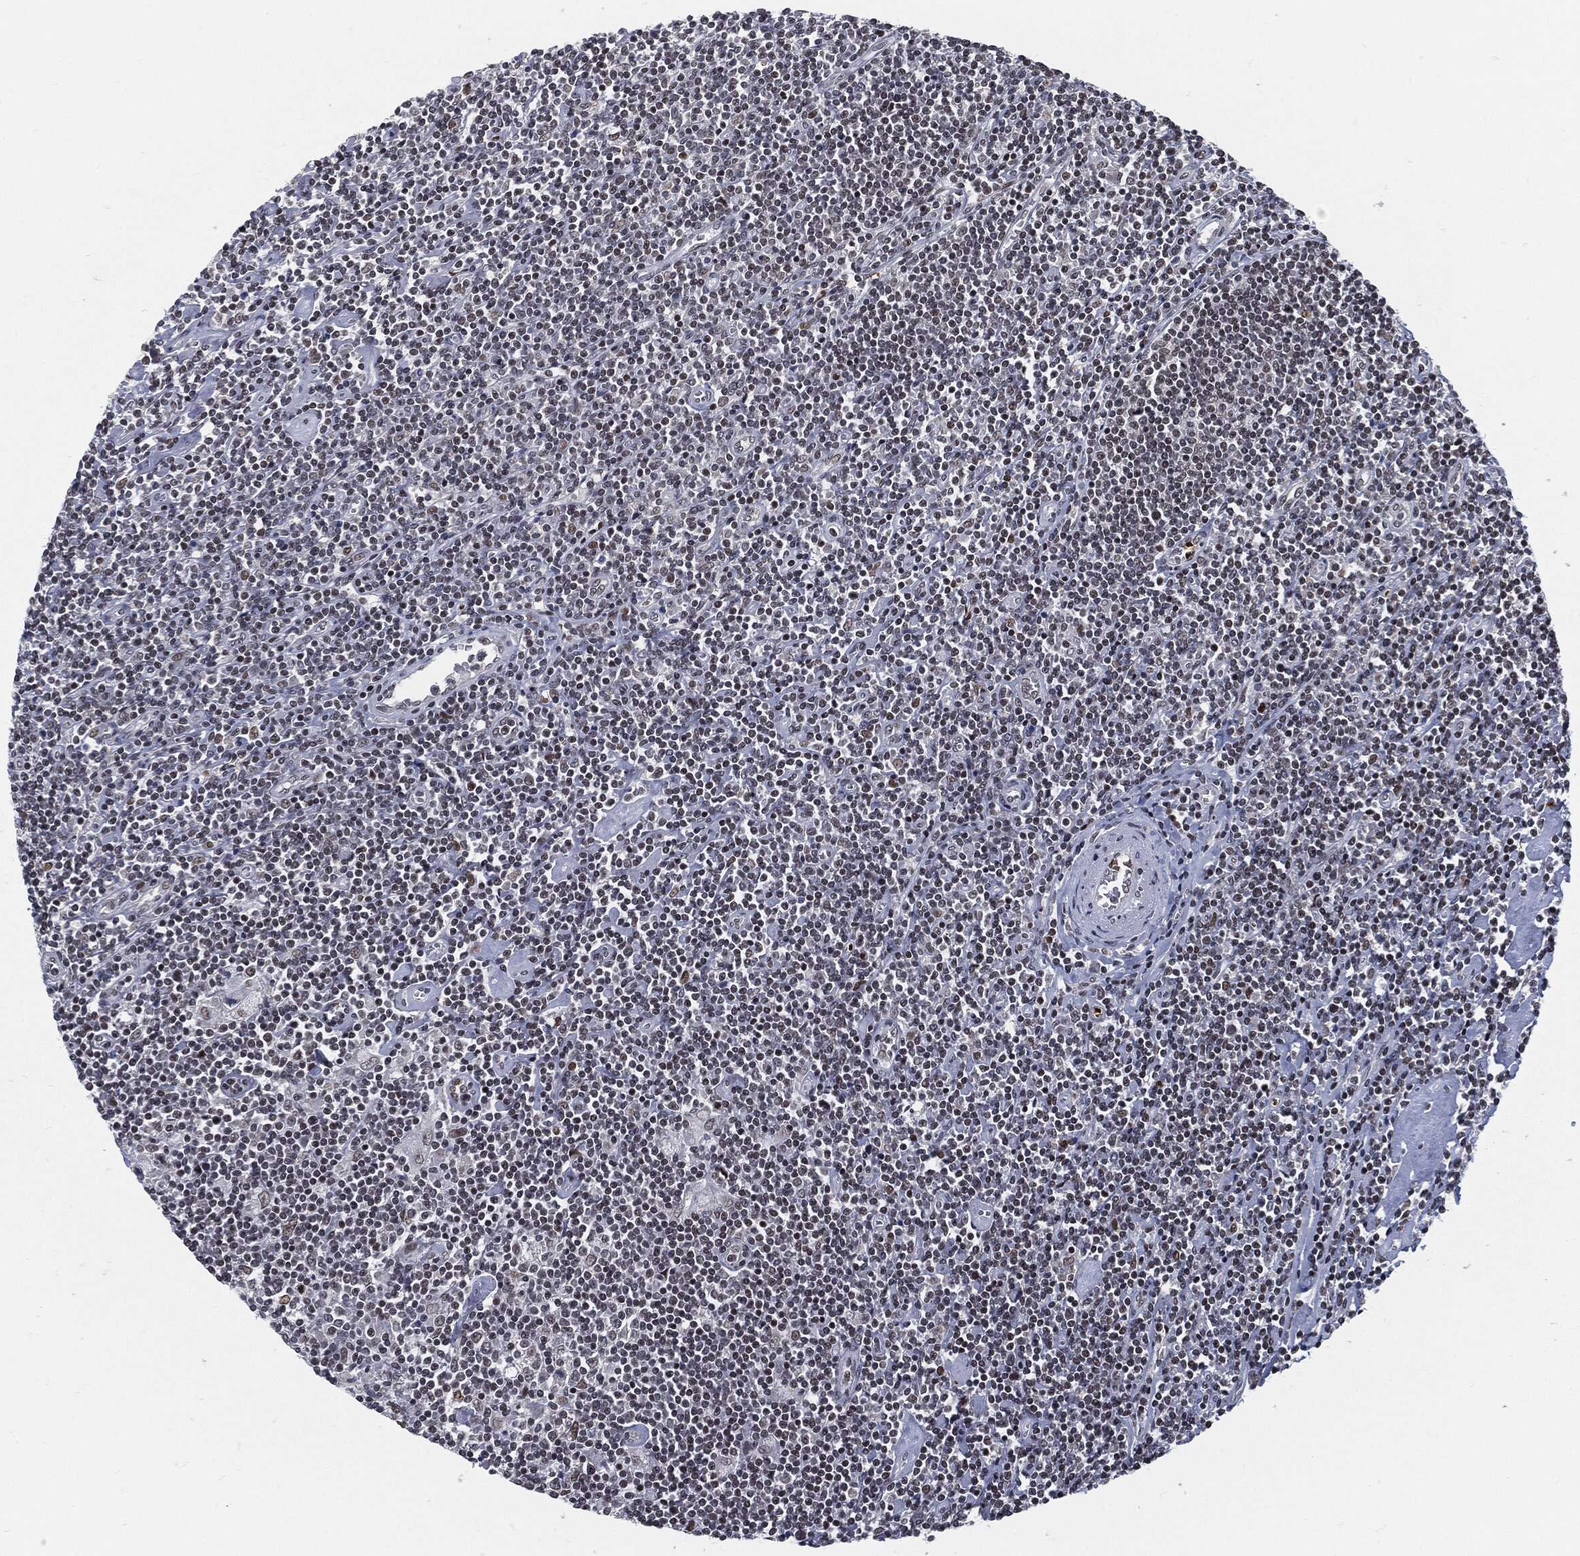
{"staining": {"intensity": "negative", "quantity": "none", "location": "none"}, "tissue": "lymphoma", "cell_type": "Tumor cells", "image_type": "cancer", "snomed": [{"axis": "morphology", "description": "Hodgkin's disease, NOS"}, {"axis": "topography", "description": "Lymph node"}], "caption": "The IHC image has no significant staining in tumor cells of Hodgkin's disease tissue.", "gene": "ANXA1", "patient": {"sex": "male", "age": 40}}